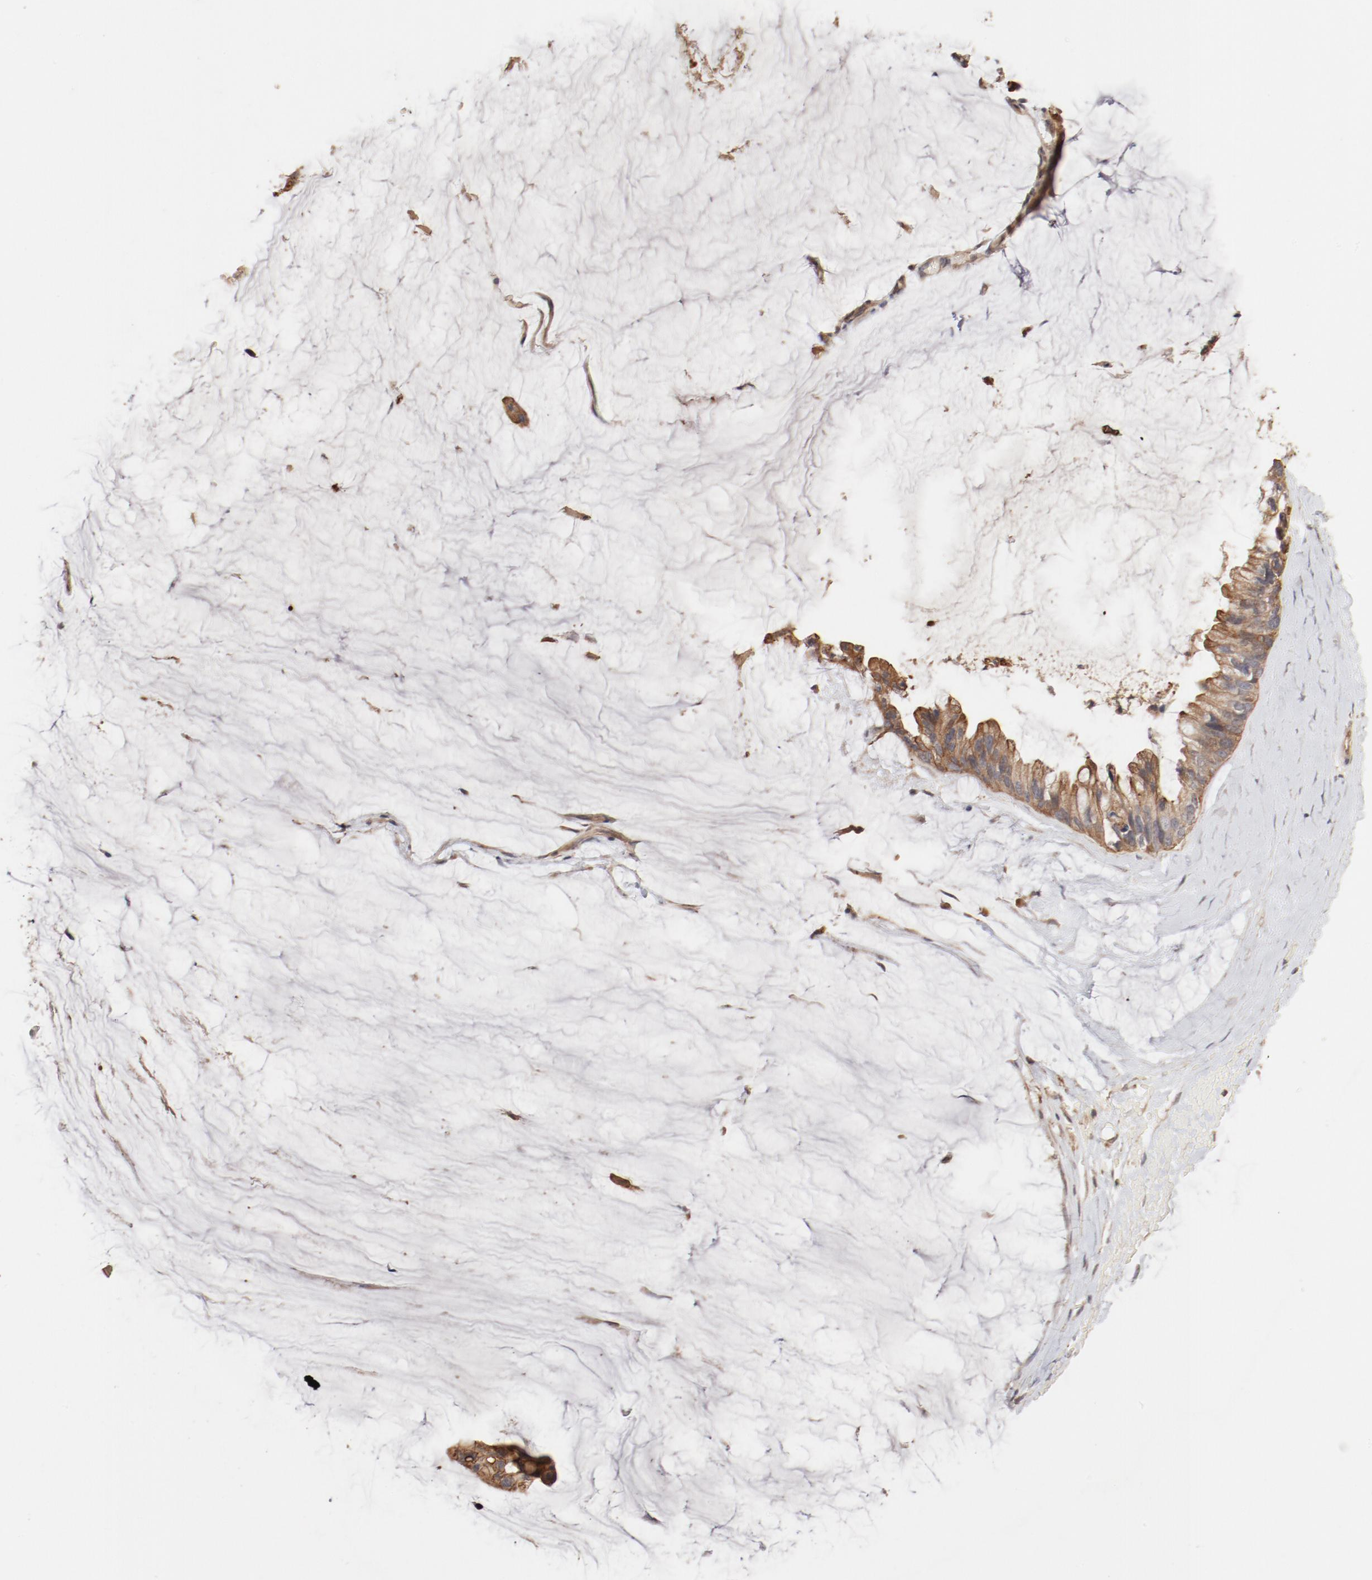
{"staining": {"intensity": "moderate", "quantity": ">75%", "location": "cytoplasmic/membranous"}, "tissue": "ovarian cancer", "cell_type": "Tumor cells", "image_type": "cancer", "snomed": [{"axis": "morphology", "description": "Cystadenocarcinoma, mucinous, NOS"}, {"axis": "topography", "description": "Ovary"}], "caption": "Ovarian cancer stained for a protein (brown) exhibits moderate cytoplasmic/membranous positive staining in approximately >75% of tumor cells.", "gene": "IL3RA", "patient": {"sex": "female", "age": 39}}